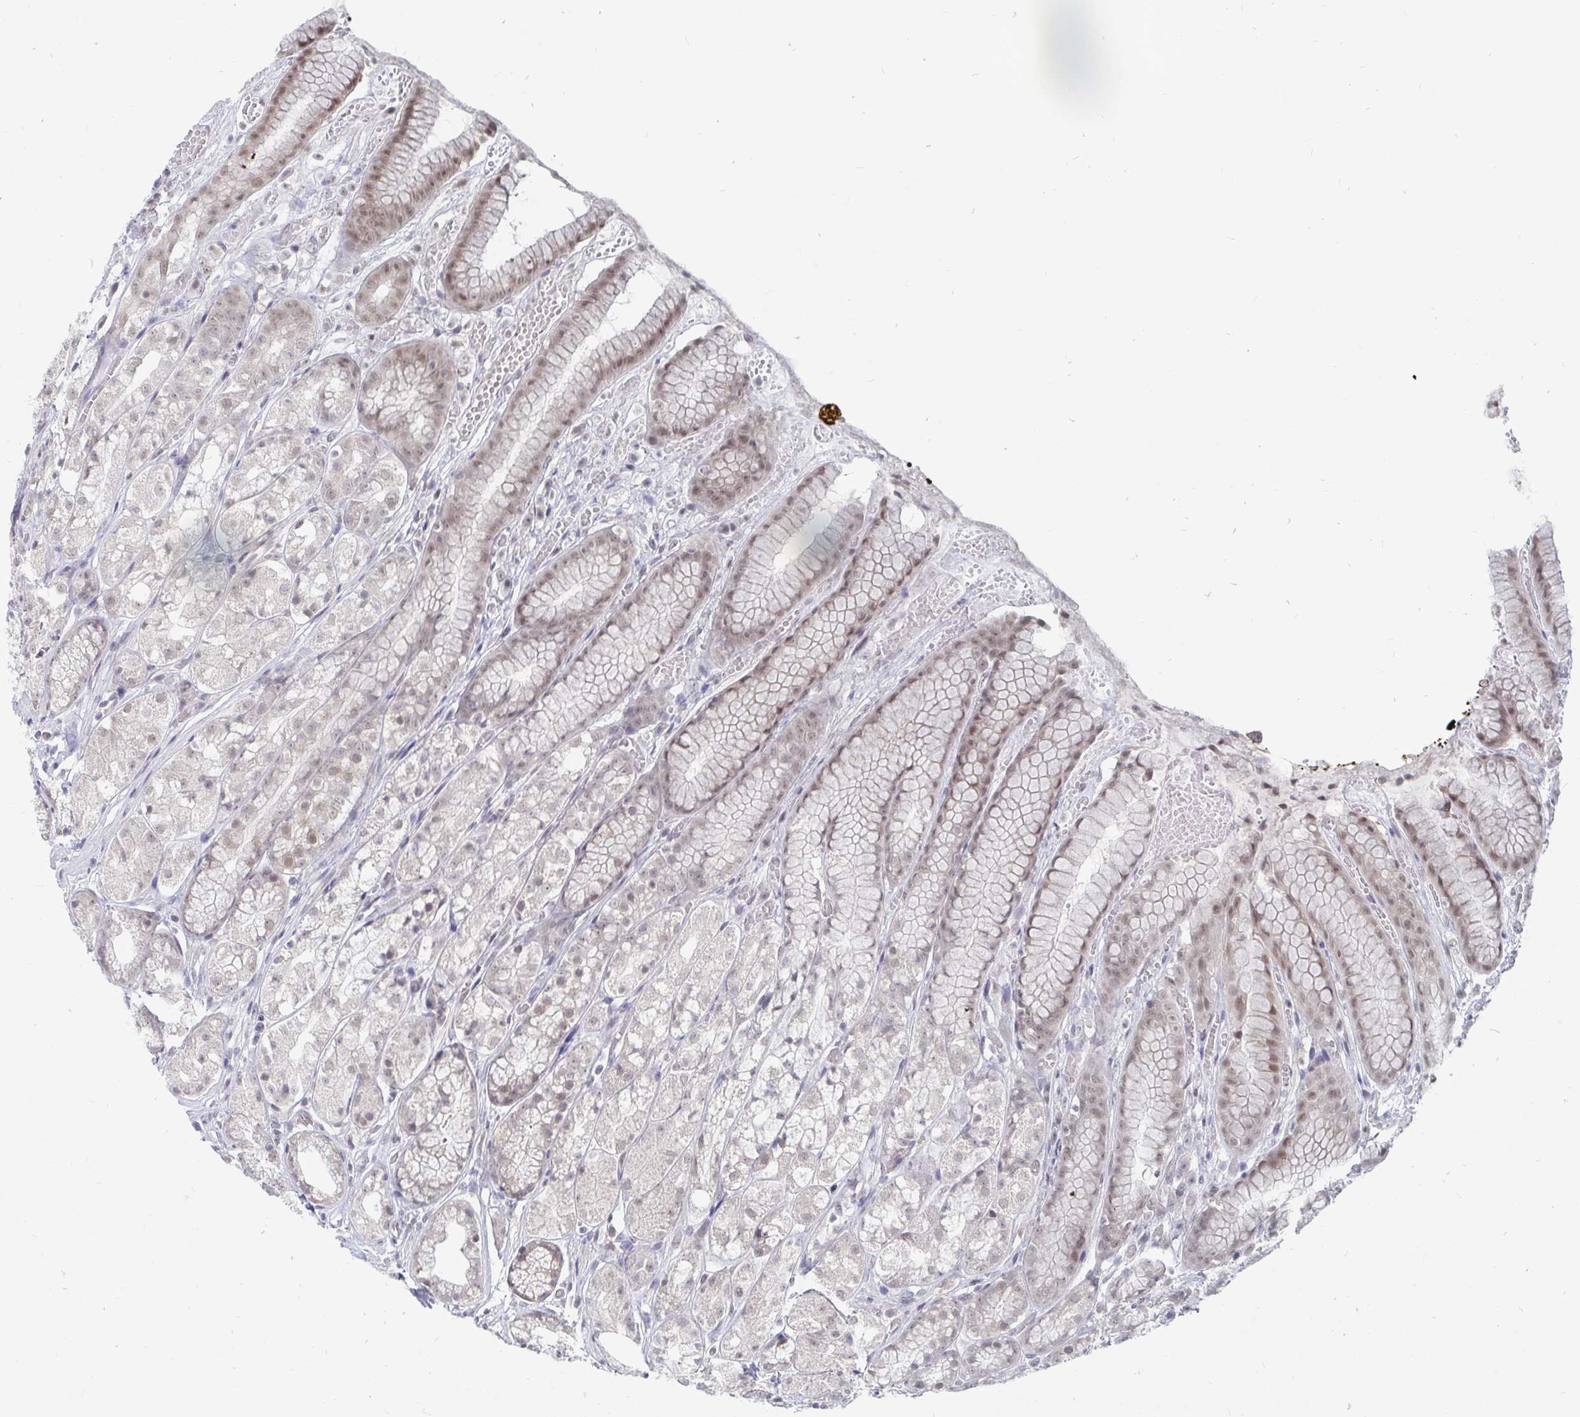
{"staining": {"intensity": "weak", "quantity": "25%-75%", "location": "nuclear"}, "tissue": "stomach", "cell_type": "Glandular cells", "image_type": "normal", "snomed": [{"axis": "morphology", "description": "Normal tissue, NOS"}, {"axis": "topography", "description": "Smooth muscle"}, {"axis": "topography", "description": "Stomach"}], "caption": "High-power microscopy captured an immunohistochemistry image of benign stomach, revealing weak nuclear staining in approximately 25%-75% of glandular cells.", "gene": "TRIP12", "patient": {"sex": "male", "age": 70}}